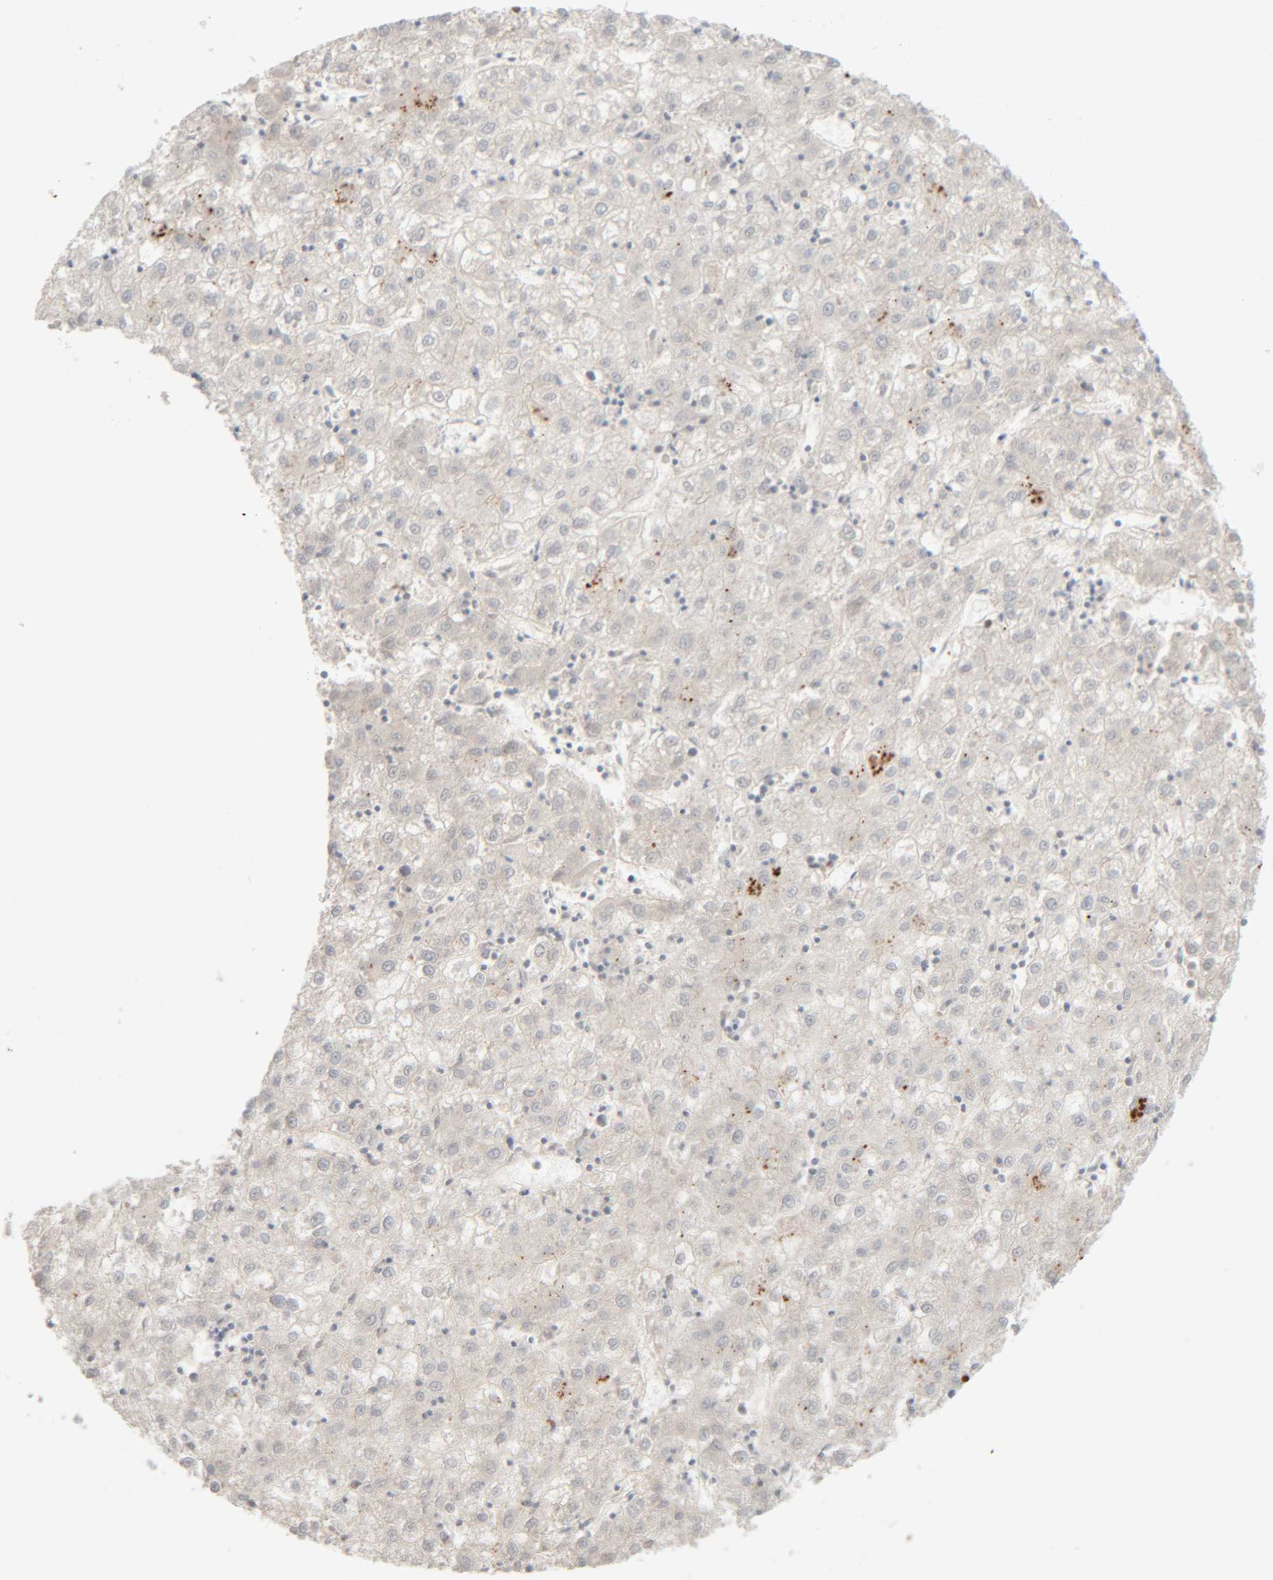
{"staining": {"intensity": "negative", "quantity": "none", "location": "none"}, "tissue": "liver cancer", "cell_type": "Tumor cells", "image_type": "cancer", "snomed": [{"axis": "morphology", "description": "Carcinoma, Hepatocellular, NOS"}, {"axis": "topography", "description": "Liver"}], "caption": "DAB (3,3'-diaminobenzidine) immunohistochemical staining of hepatocellular carcinoma (liver) shows no significant positivity in tumor cells.", "gene": "CHKA", "patient": {"sex": "male", "age": 72}}